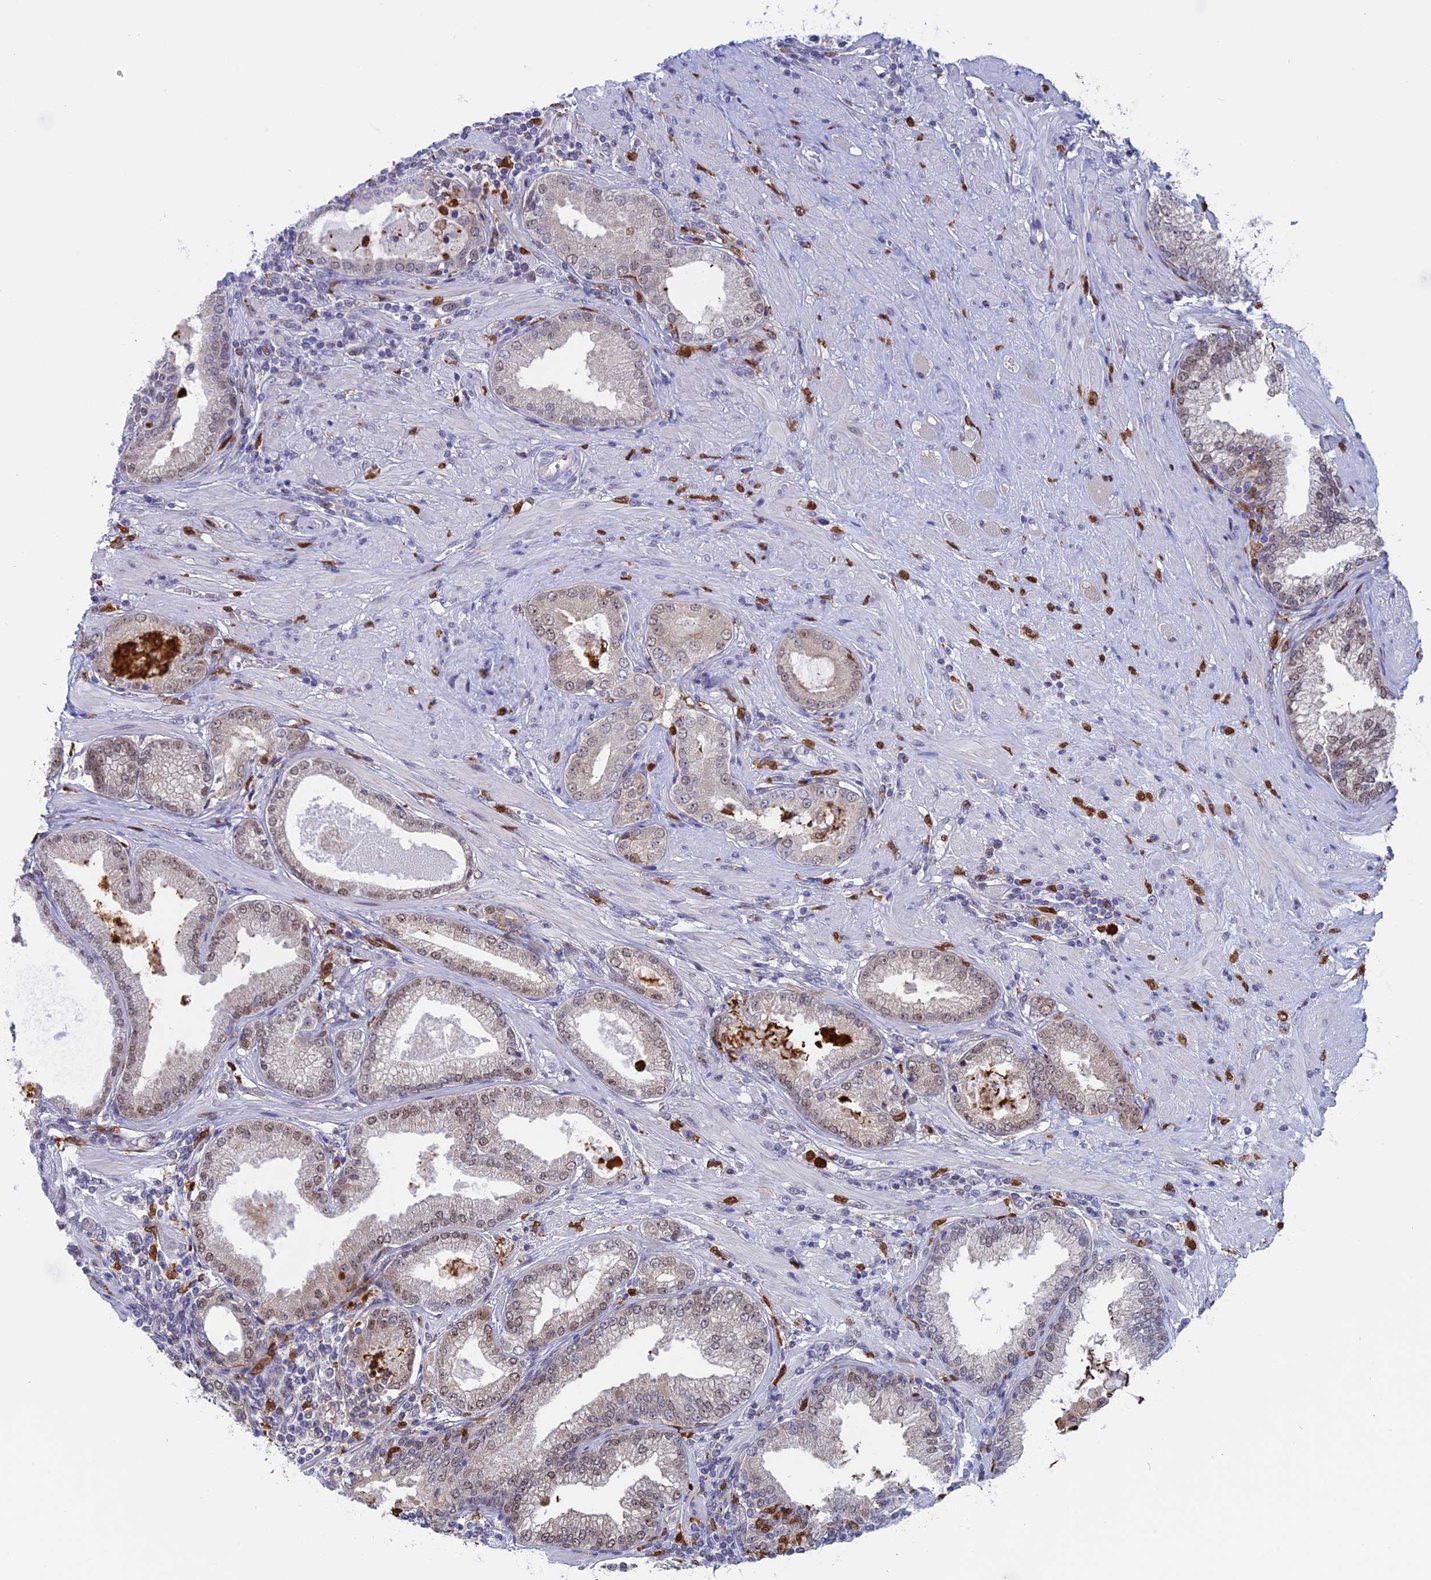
{"staining": {"intensity": "moderate", "quantity": "<25%", "location": "nuclear"}, "tissue": "prostate cancer", "cell_type": "Tumor cells", "image_type": "cancer", "snomed": [{"axis": "morphology", "description": "Adenocarcinoma, High grade"}, {"axis": "topography", "description": "Prostate"}], "caption": "A low amount of moderate nuclear expression is seen in approximately <25% of tumor cells in prostate high-grade adenocarcinoma tissue. The staining is performed using DAB (3,3'-diaminobenzidine) brown chromogen to label protein expression. The nuclei are counter-stained blue using hematoxylin.", "gene": "SLC26A1", "patient": {"sex": "male", "age": 71}}